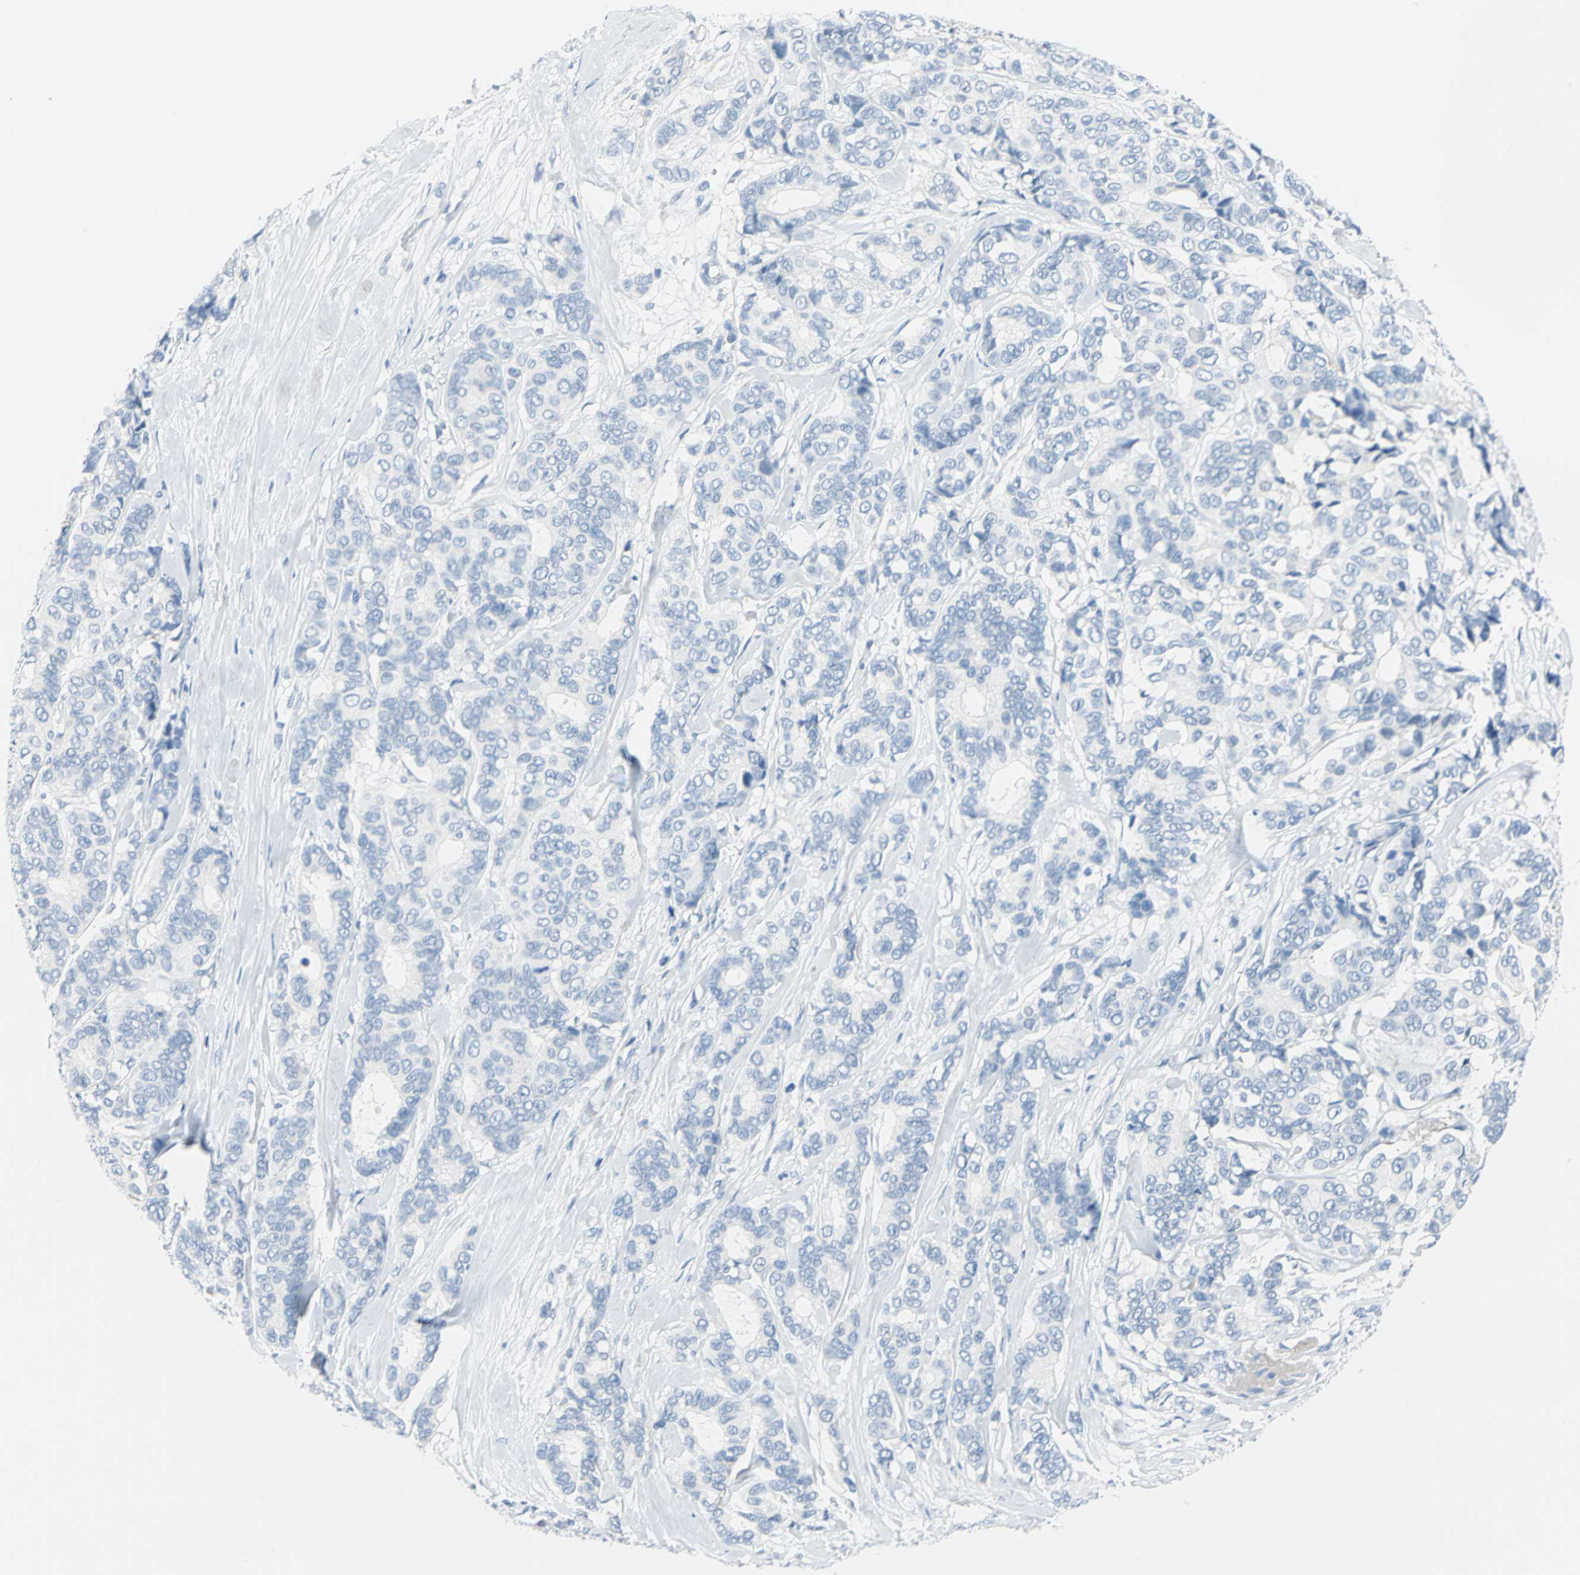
{"staining": {"intensity": "negative", "quantity": "none", "location": "none"}, "tissue": "breast cancer", "cell_type": "Tumor cells", "image_type": "cancer", "snomed": [{"axis": "morphology", "description": "Duct carcinoma"}, {"axis": "topography", "description": "Breast"}], "caption": "IHC photomicrograph of neoplastic tissue: infiltrating ductal carcinoma (breast) stained with DAB (3,3'-diaminobenzidine) displays no significant protein positivity in tumor cells.", "gene": "PKLR", "patient": {"sex": "female", "age": 87}}